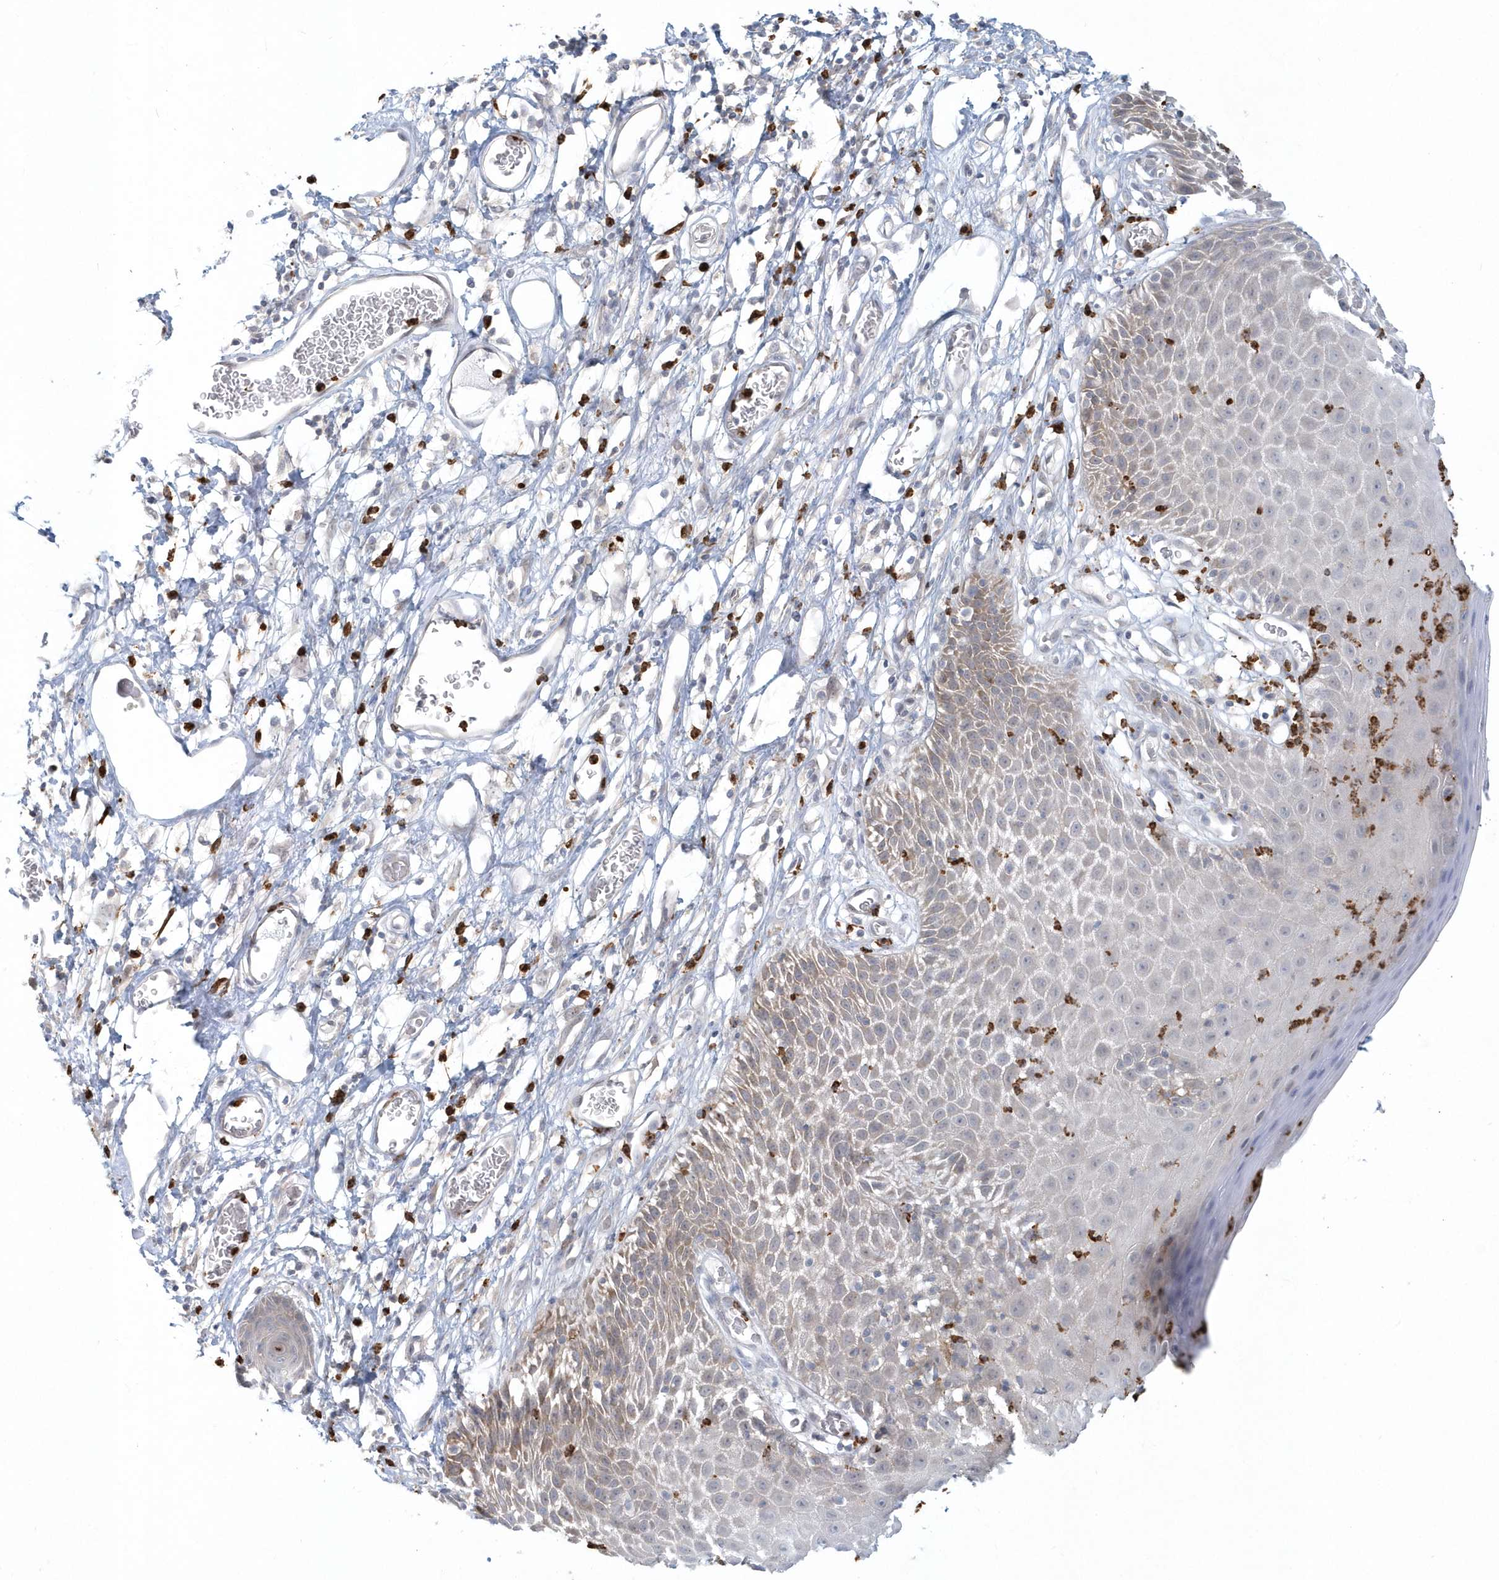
{"staining": {"intensity": "moderate", "quantity": "<25%", "location": "cytoplasmic/membranous"}, "tissue": "skin", "cell_type": "Epidermal cells", "image_type": "normal", "snomed": [{"axis": "morphology", "description": "Normal tissue, NOS"}, {"axis": "topography", "description": "Vulva"}], "caption": "Skin stained with a brown dye displays moderate cytoplasmic/membranous positive positivity in approximately <25% of epidermal cells.", "gene": "RNF7", "patient": {"sex": "female", "age": 68}}